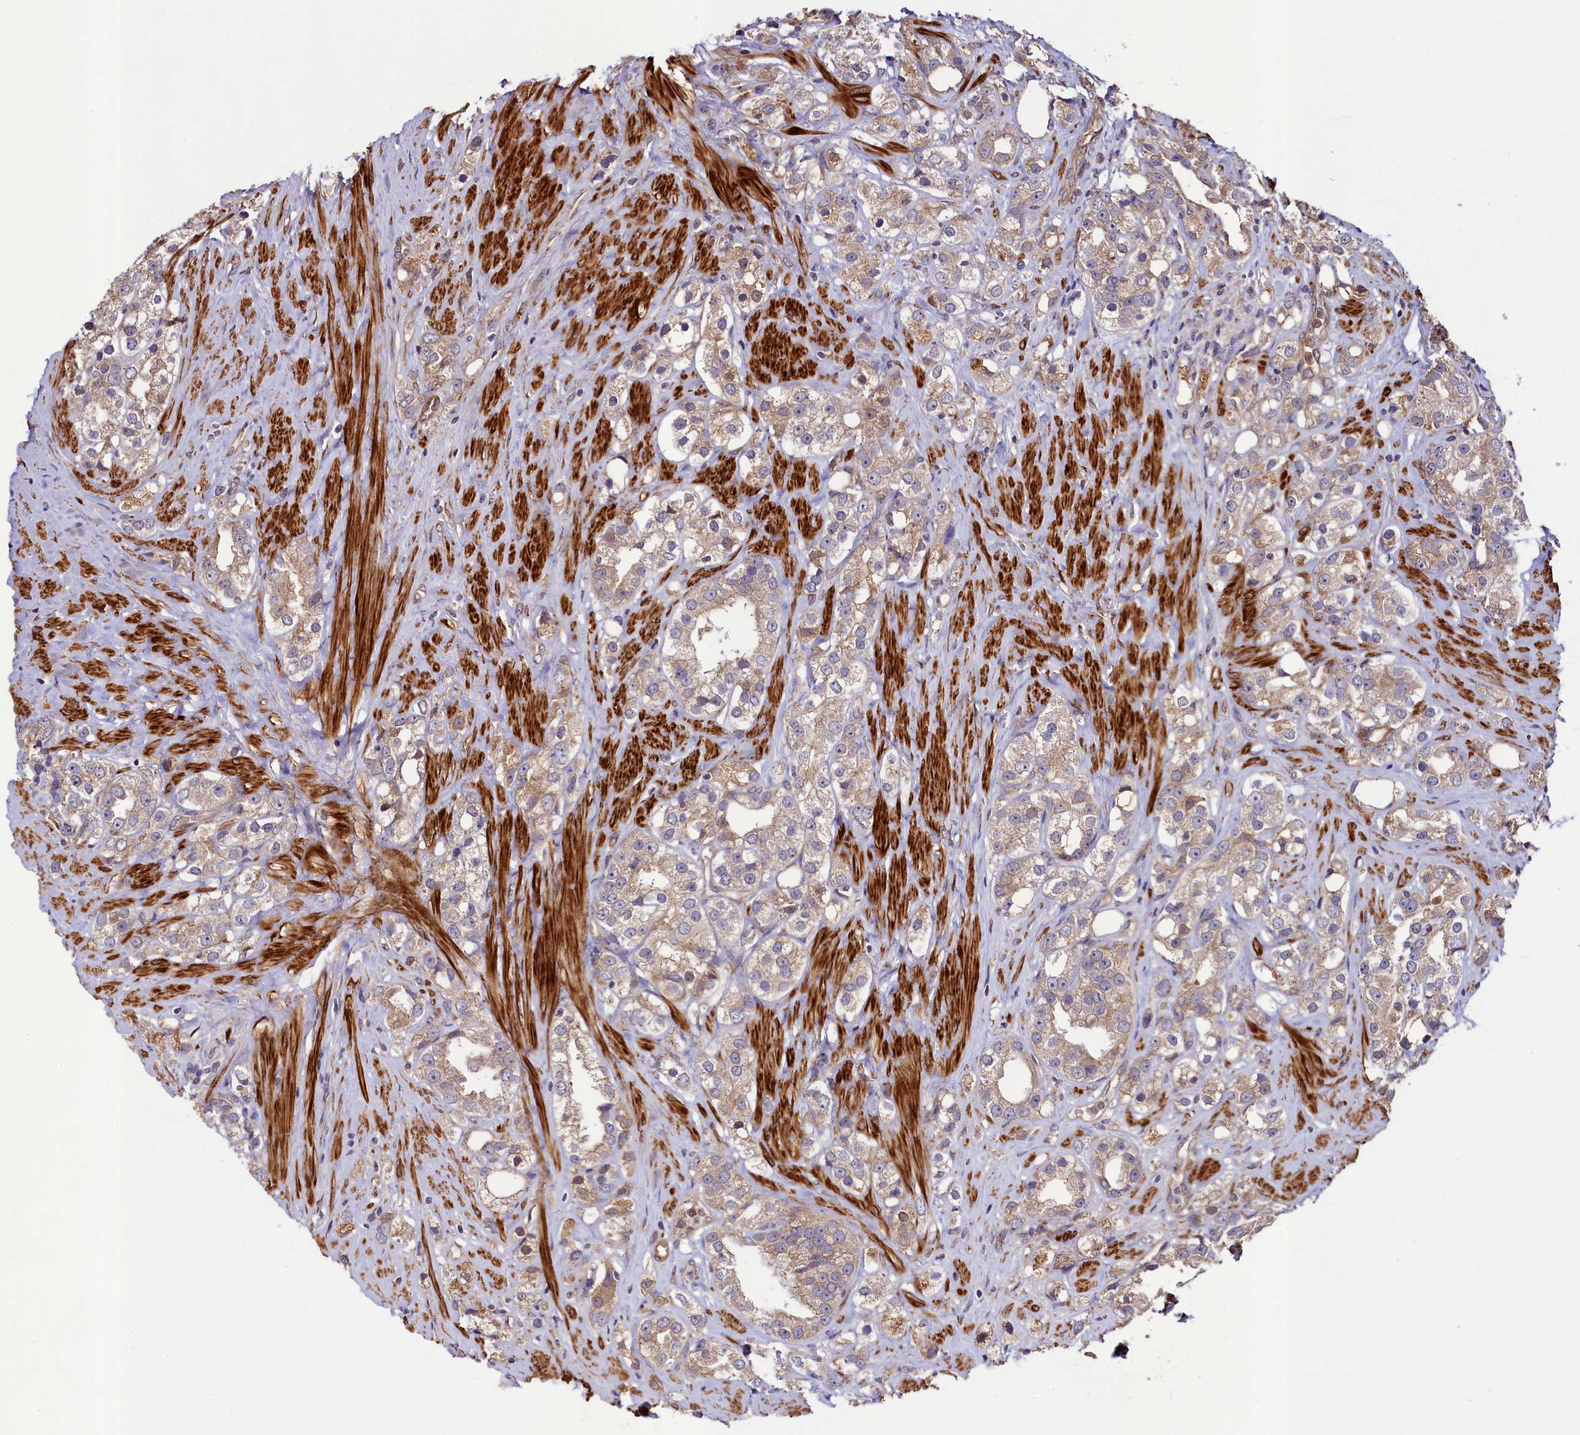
{"staining": {"intensity": "weak", "quantity": "25%-75%", "location": "cytoplasmic/membranous"}, "tissue": "prostate cancer", "cell_type": "Tumor cells", "image_type": "cancer", "snomed": [{"axis": "morphology", "description": "Adenocarcinoma, NOS"}, {"axis": "topography", "description": "Prostate"}], "caption": "Immunohistochemistry (DAB (3,3'-diaminobenzidine)) staining of prostate cancer (adenocarcinoma) exhibits weak cytoplasmic/membranous protein positivity in about 25%-75% of tumor cells.", "gene": "CCDC102A", "patient": {"sex": "male", "age": 79}}